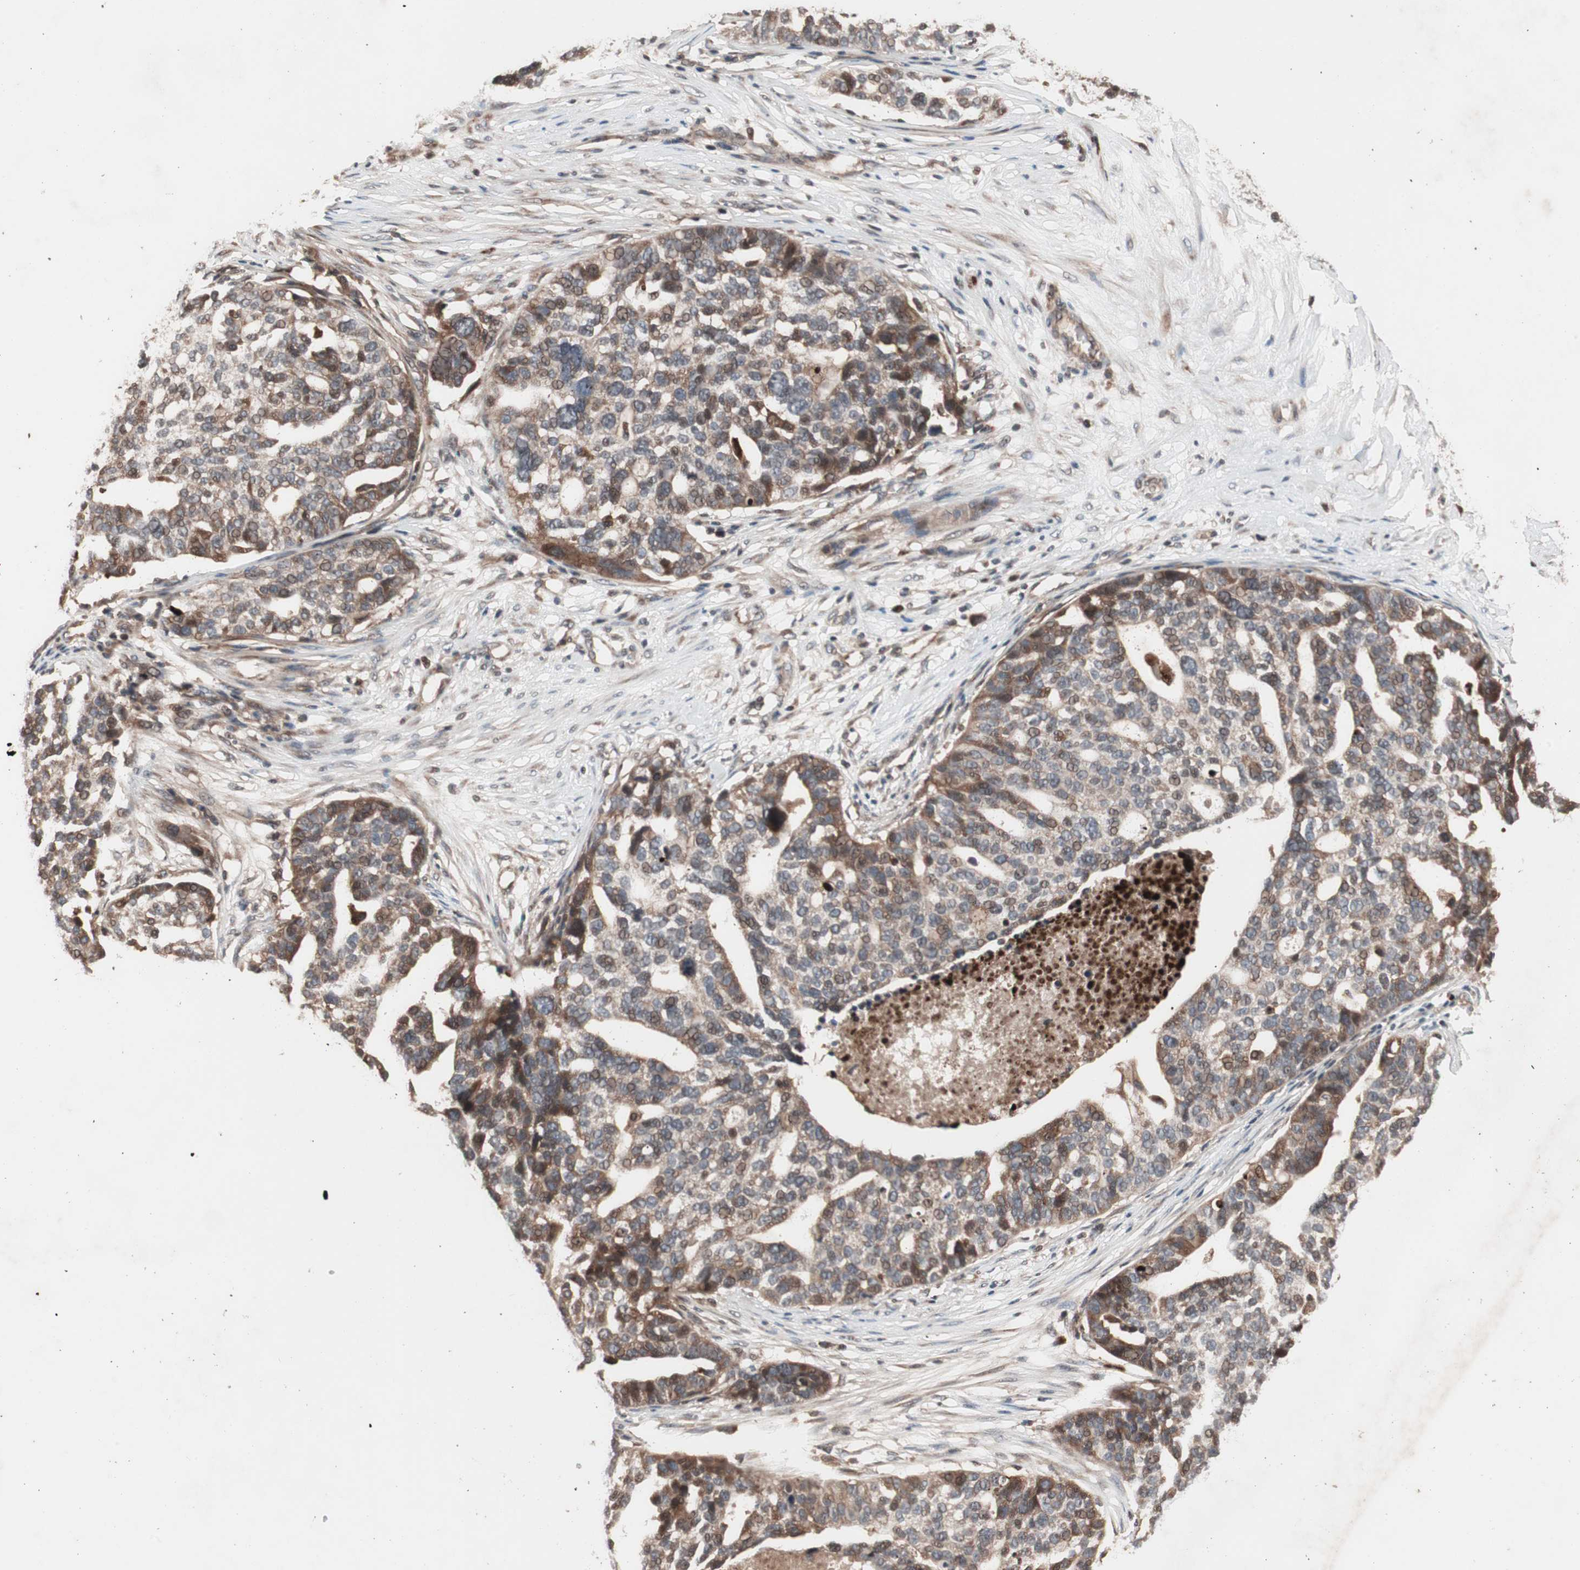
{"staining": {"intensity": "moderate", "quantity": "25%-75%", "location": "cytoplasmic/membranous,nuclear"}, "tissue": "ovarian cancer", "cell_type": "Tumor cells", "image_type": "cancer", "snomed": [{"axis": "morphology", "description": "Cystadenocarcinoma, serous, NOS"}, {"axis": "topography", "description": "Ovary"}], "caption": "Human serous cystadenocarcinoma (ovarian) stained with a brown dye shows moderate cytoplasmic/membranous and nuclear positive positivity in approximately 25%-75% of tumor cells.", "gene": "NF2", "patient": {"sex": "female", "age": 59}}